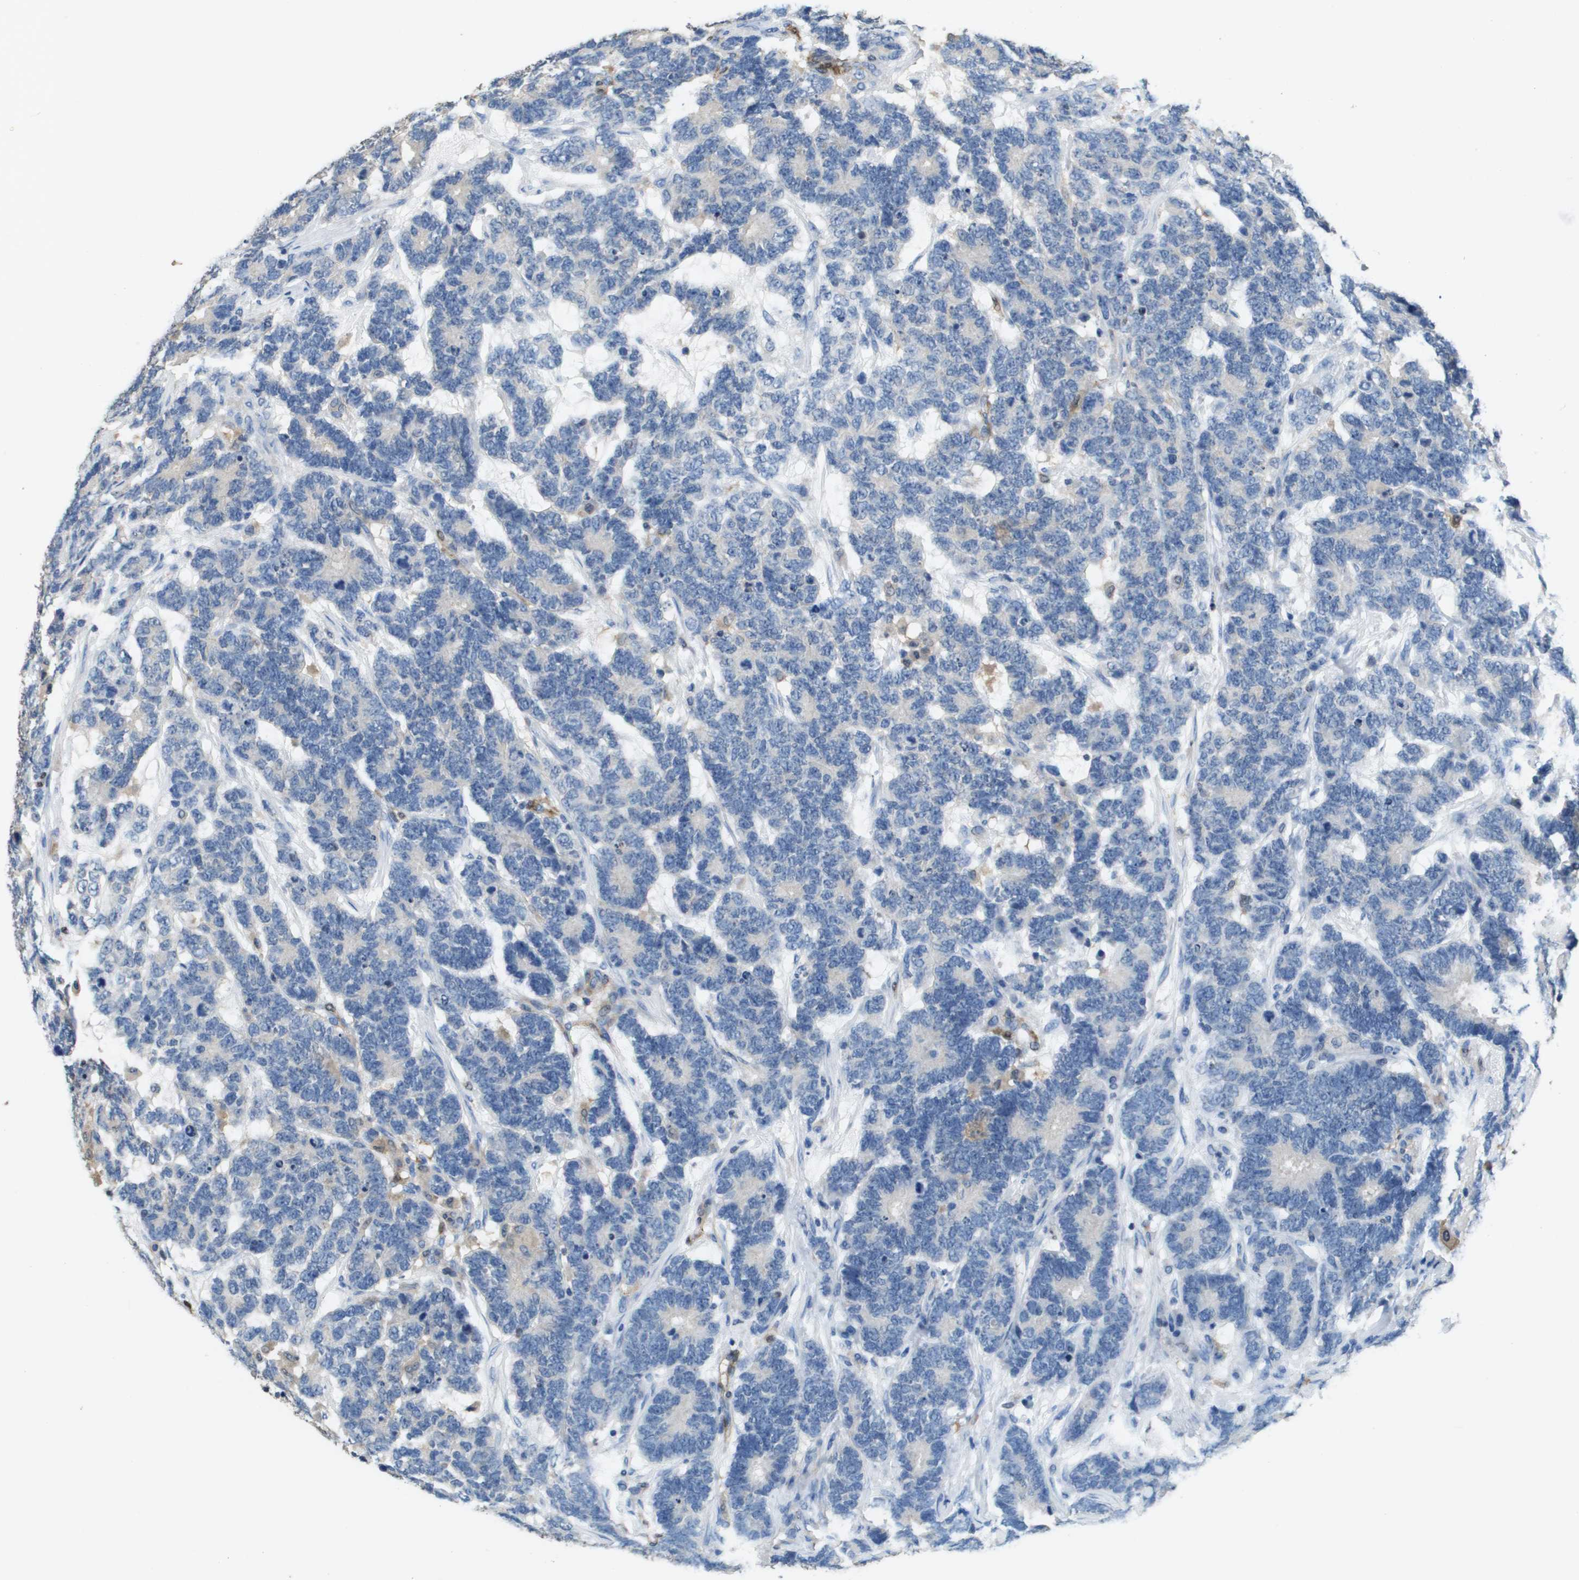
{"staining": {"intensity": "negative", "quantity": "none", "location": "none"}, "tissue": "testis cancer", "cell_type": "Tumor cells", "image_type": "cancer", "snomed": [{"axis": "morphology", "description": "Carcinoma, Embryonal, NOS"}, {"axis": "topography", "description": "Testis"}], "caption": "IHC of testis embryonal carcinoma displays no positivity in tumor cells. (Brightfield microscopy of DAB (3,3'-diaminobenzidine) immunohistochemistry at high magnification).", "gene": "FABP5", "patient": {"sex": "male", "age": 26}}